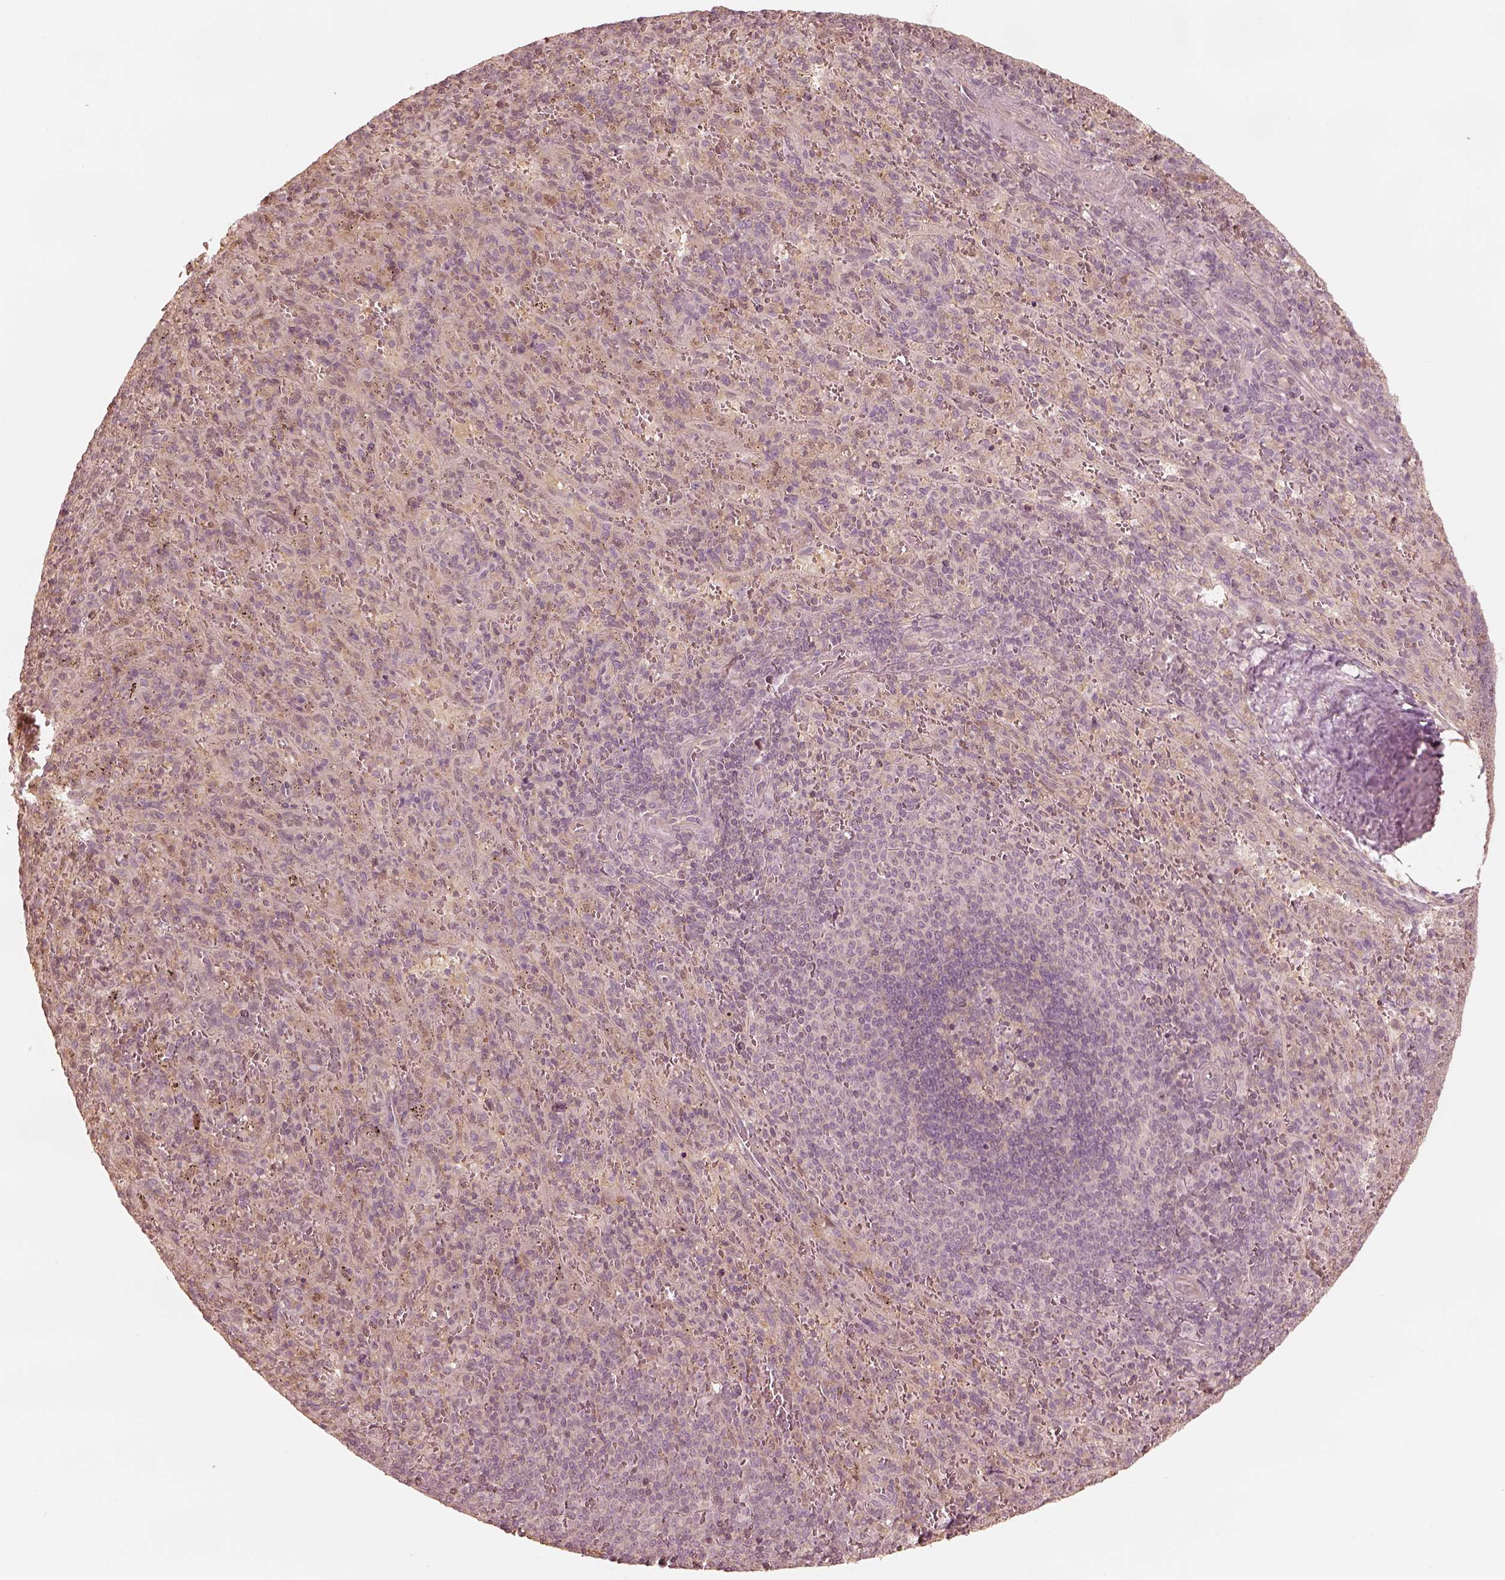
{"staining": {"intensity": "weak", "quantity": "<25%", "location": "cytoplasmic/membranous"}, "tissue": "spleen", "cell_type": "Cells in red pulp", "image_type": "normal", "snomed": [{"axis": "morphology", "description": "Normal tissue, NOS"}, {"axis": "topography", "description": "Spleen"}], "caption": "High power microscopy photomicrograph of an IHC photomicrograph of unremarkable spleen, revealing no significant positivity in cells in red pulp.", "gene": "KIF5C", "patient": {"sex": "male", "age": 57}}